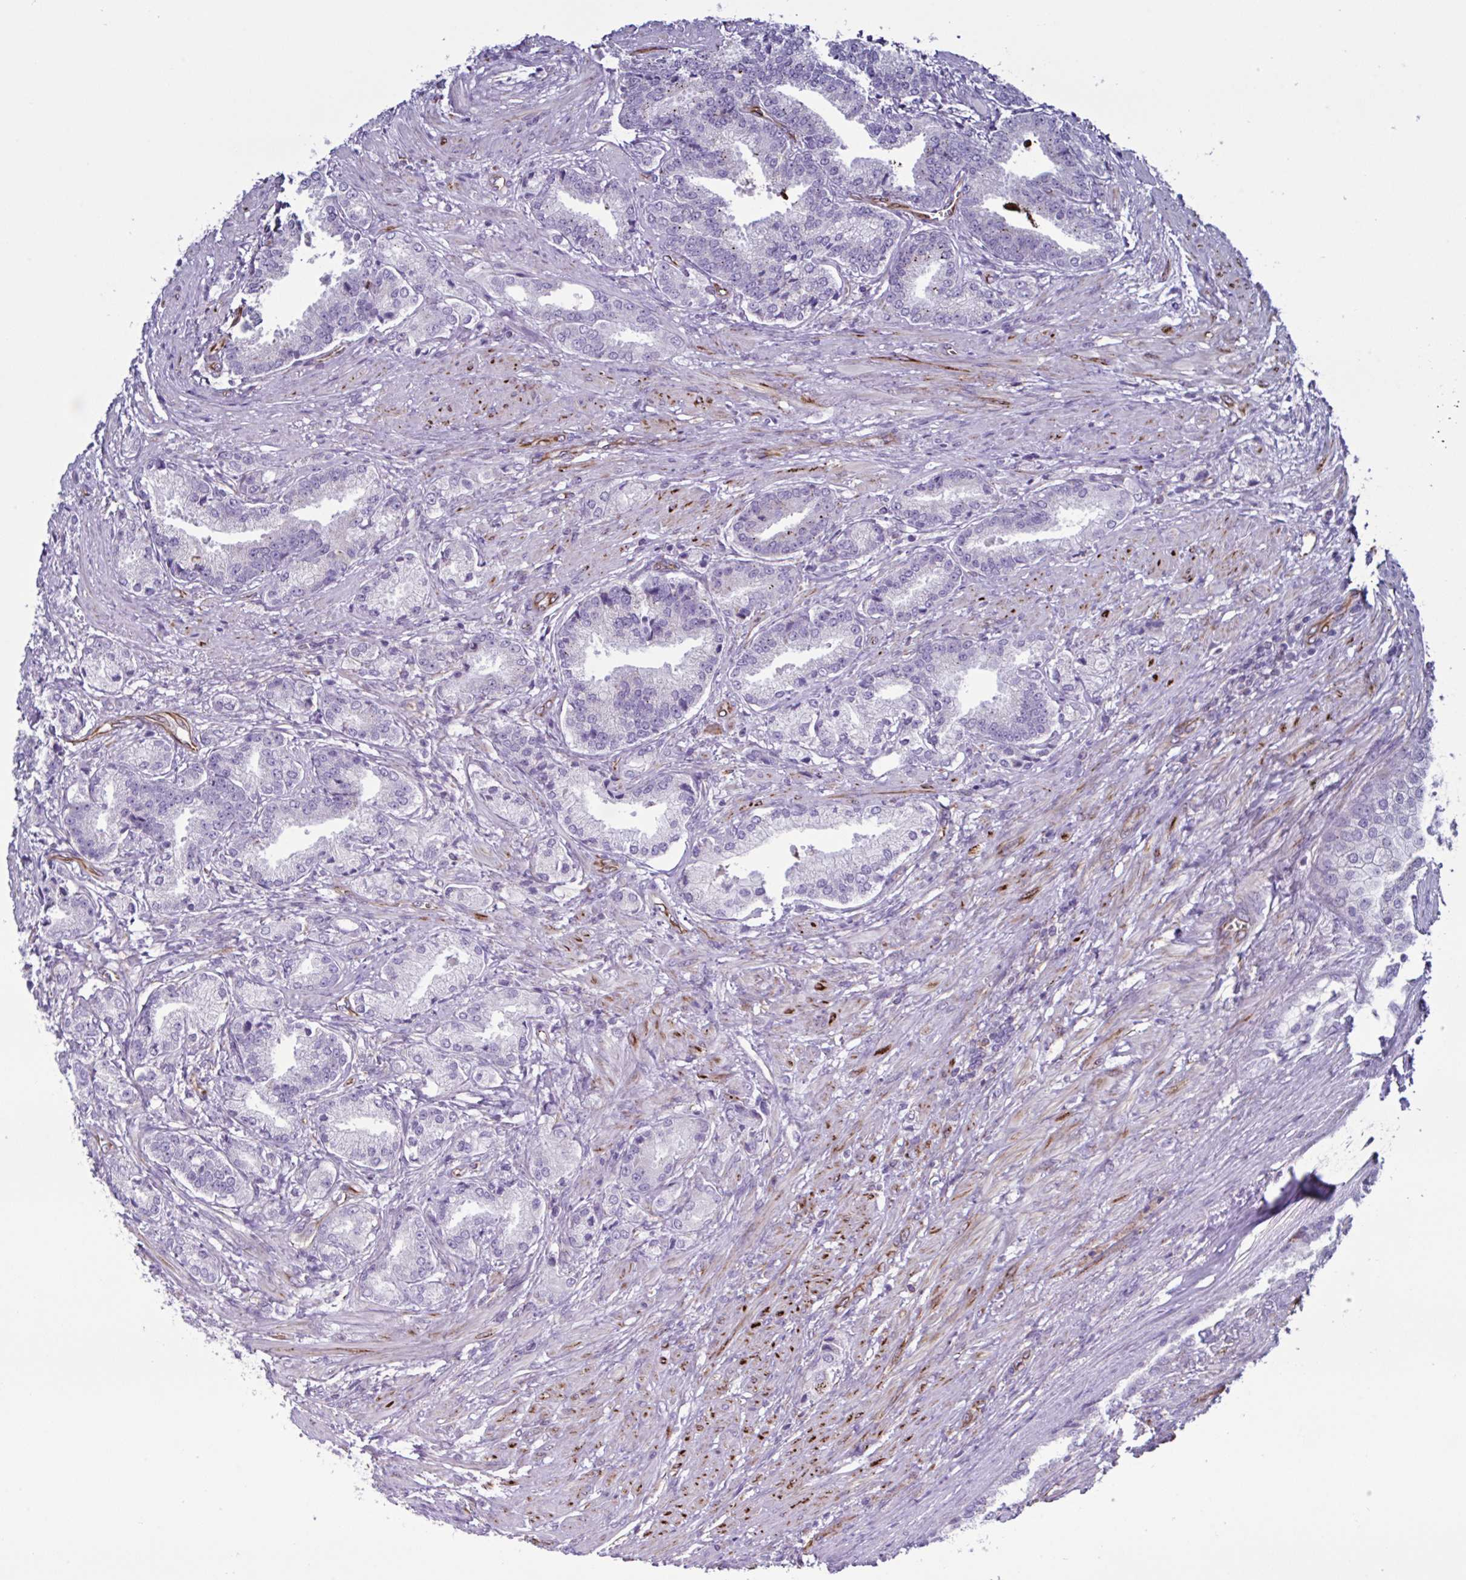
{"staining": {"intensity": "negative", "quantity": "none", "location": "none"}, "tissue": "prostate cancer", "cell_type": "Tumor cells", "image_type": "cancer", "snomed": [{"axis": "morphology", "description": "Adenocarcinoma, High grade"}, {"axis": "topography", "description": "Prostate and seminal vesicle, NOS"}], "caption": "There is no significant positivity in tumor cells of prostate cancer. (Stains: DAB (3,3'-diaminobenzidine) IHC with hematoxylin counter stain, Microscopy: brightfield microscopy at high magnification).", "gene": "TMEM86B", "patient": {"sex": "male", "age": 61}}